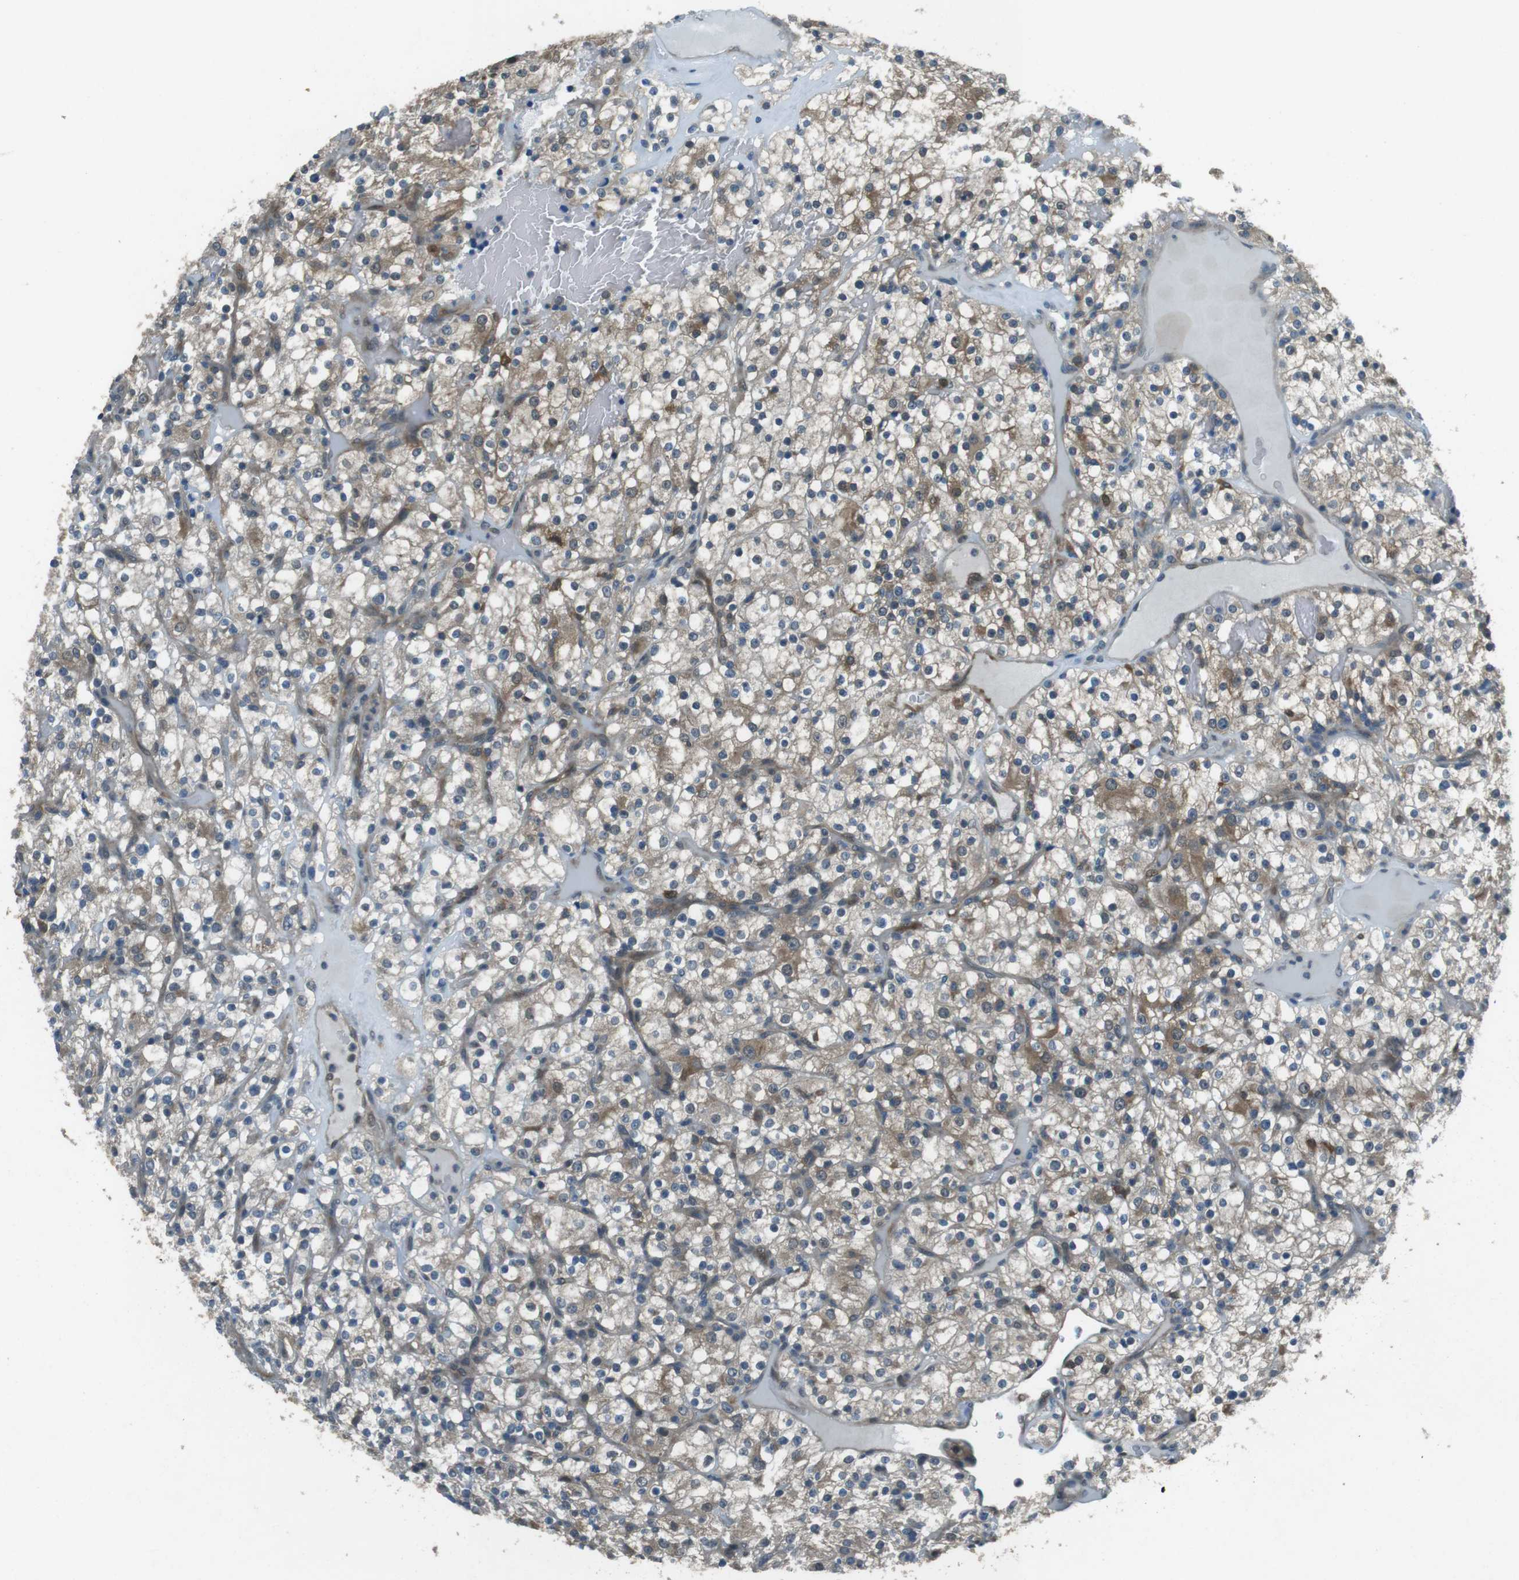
{"staining": {"intensity": "weak", "quantity": "25%-75%", "location": "cytoplasmic/membranous"}, "tissue": "renal cancer", "cell_type": "Tumor cells", "image_type": "cancer", "snomed": [{"axis": "morphology", "description": "Normal tissue, NOS"}, {"axis": "morphology", "description": "Adenocarcinoma, NOS"}, {"axis": "topography", "description": "Kidney"}], "caption": "Renal adenocarcinoma stained with DAB (3,3'-diaminobenzidine) immunohistochemistry exhibits low levels of weak cytoplasmic/membranous expression in about 25%-75% of tumor cells.", "gene": "MFAP3", "patient": {"sex": "female", "age": 72}}